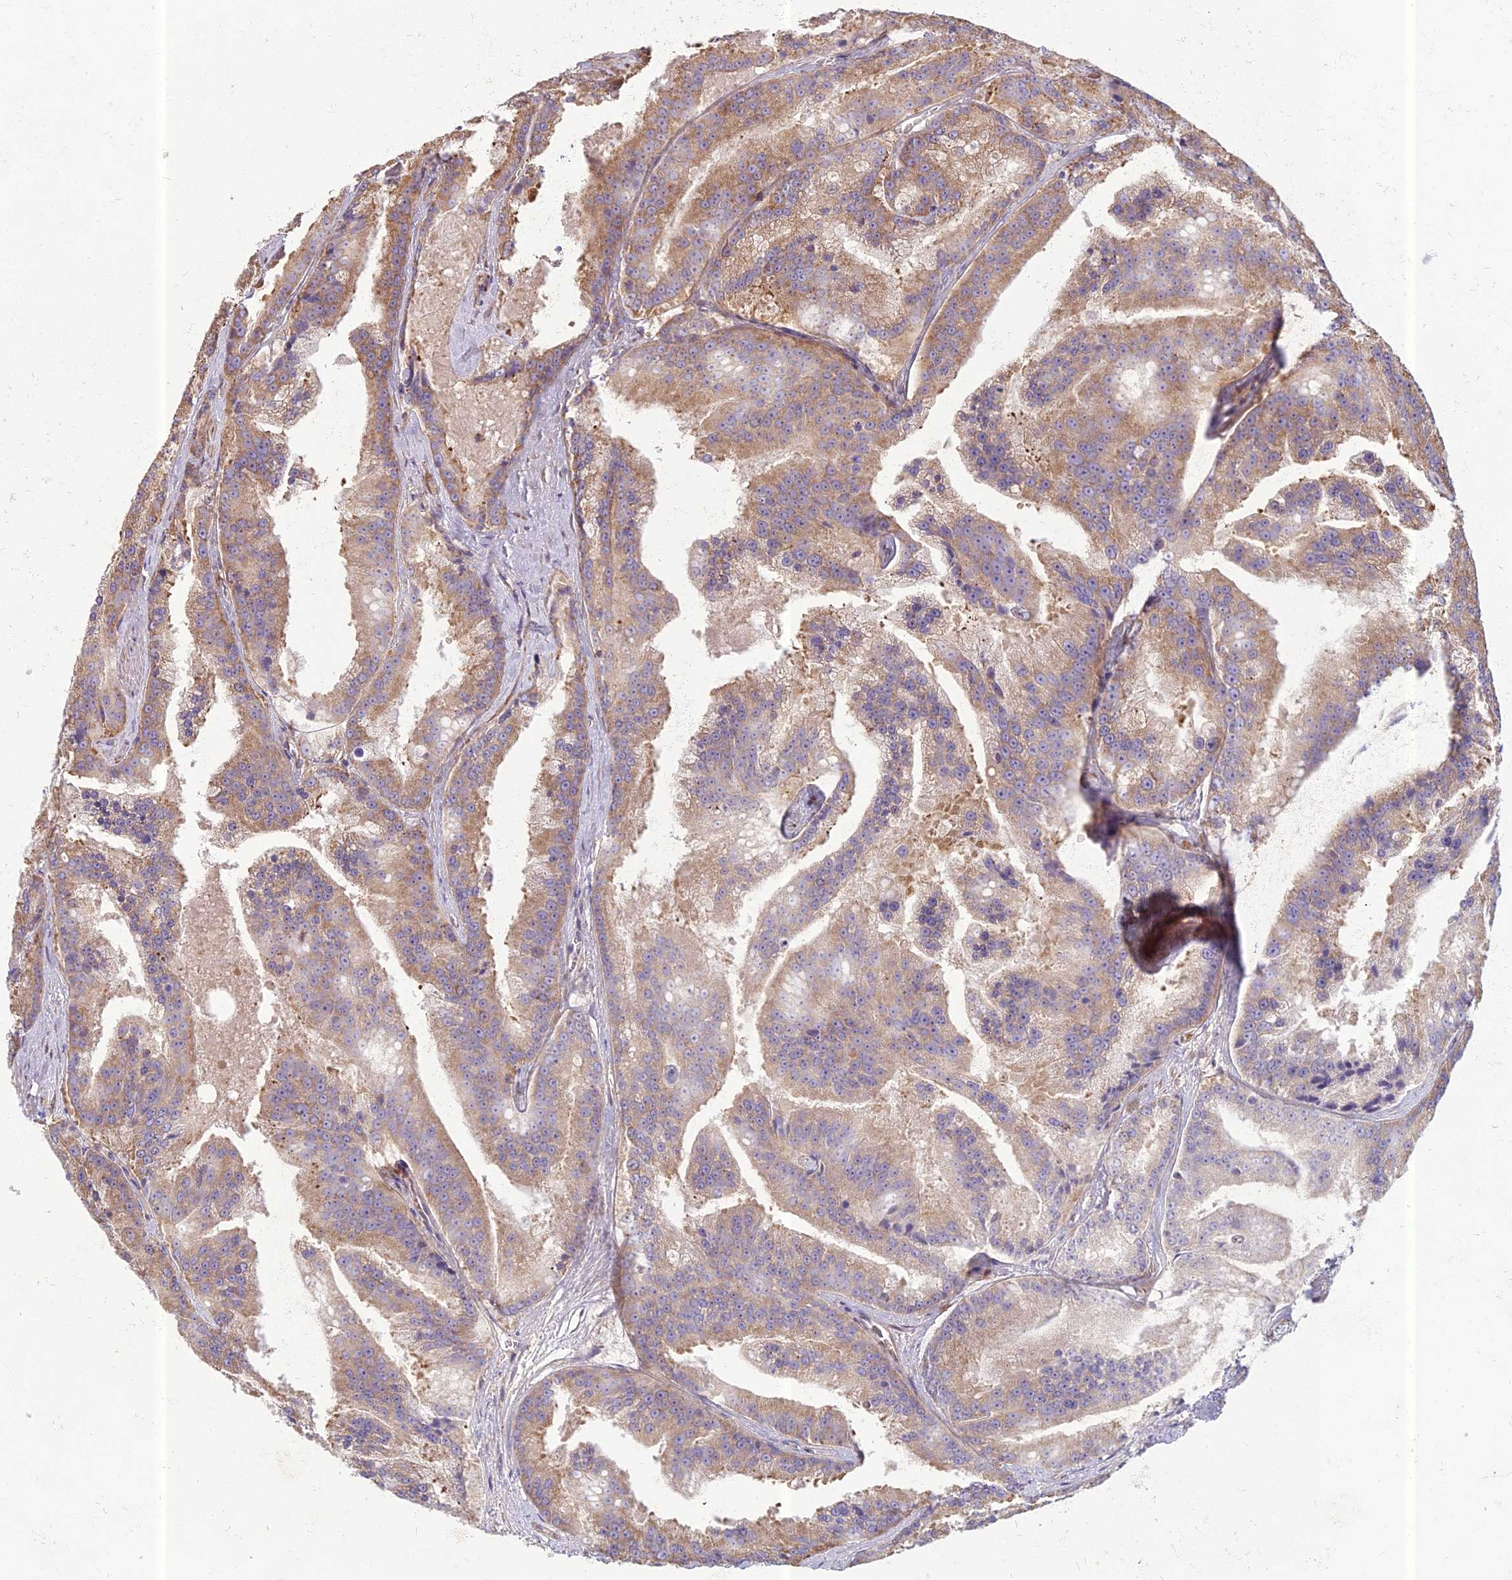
{"staining": {"intensity": "moderate", "quantity": "25%-75%", "location": "cytoplasmic/membranous"}, "tissue": "prostate cancer", "cell_type": "Tumor cells", "image_type": "cancer", "snomed": [{"axis": "morphology", "description": "Adenocarcinoma, High grade"}, {"axis": "topography", "description": "Prostate"}], "caption": "Prostate adenocarcinoma (high-grade) stained with IHC displays moderate cytoplasmic/membranous expression in approximately 25%-75% of tumor cells. (IHC, brightfield microscopy, high magnification).", "gene": "SPDL1", "patient": {"sex": "male", "age": 61}}